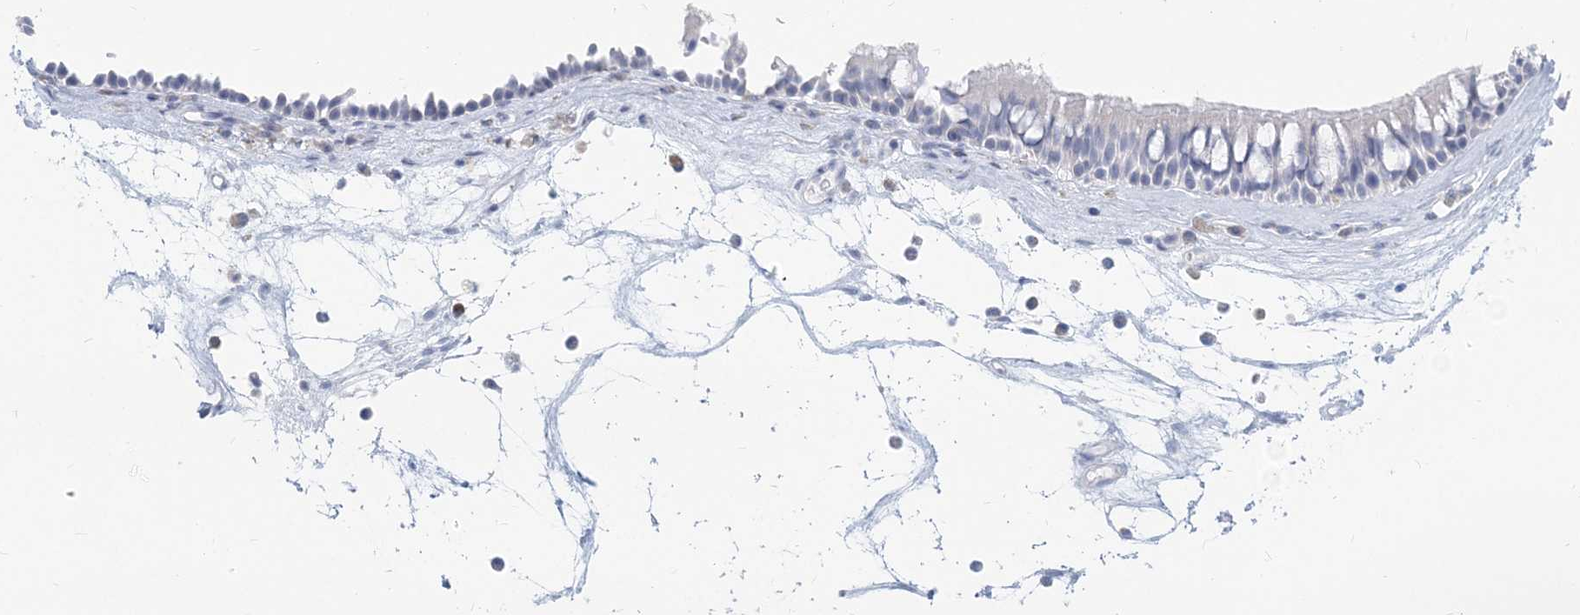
{"staining": {"intensity": "negative", "quantity": "none", "location": "none"}, "tissue": "nasopharynx", "cell_type": "Respiratory epithelial cells", "image_type": "normal", "snomed": [{"axis": "morphology", "description": "Normal tissue, NOS"}, {"axis": "morphology", "description": "Inflammation, NOS"}, {"axis": "morphology", "description": "Malignant melanoma, Metastatic site"}, {"axis": "topography", "description": "Nasopharynx"}], "caption": "Immunohistochemistry (IHC) image of benign human nasopharynx stained for a protein (brown), which displays no staining in respiratory epithelial cells.", "gene": "CSN1S1", "patient": {"sex": "male", "age": 70}}